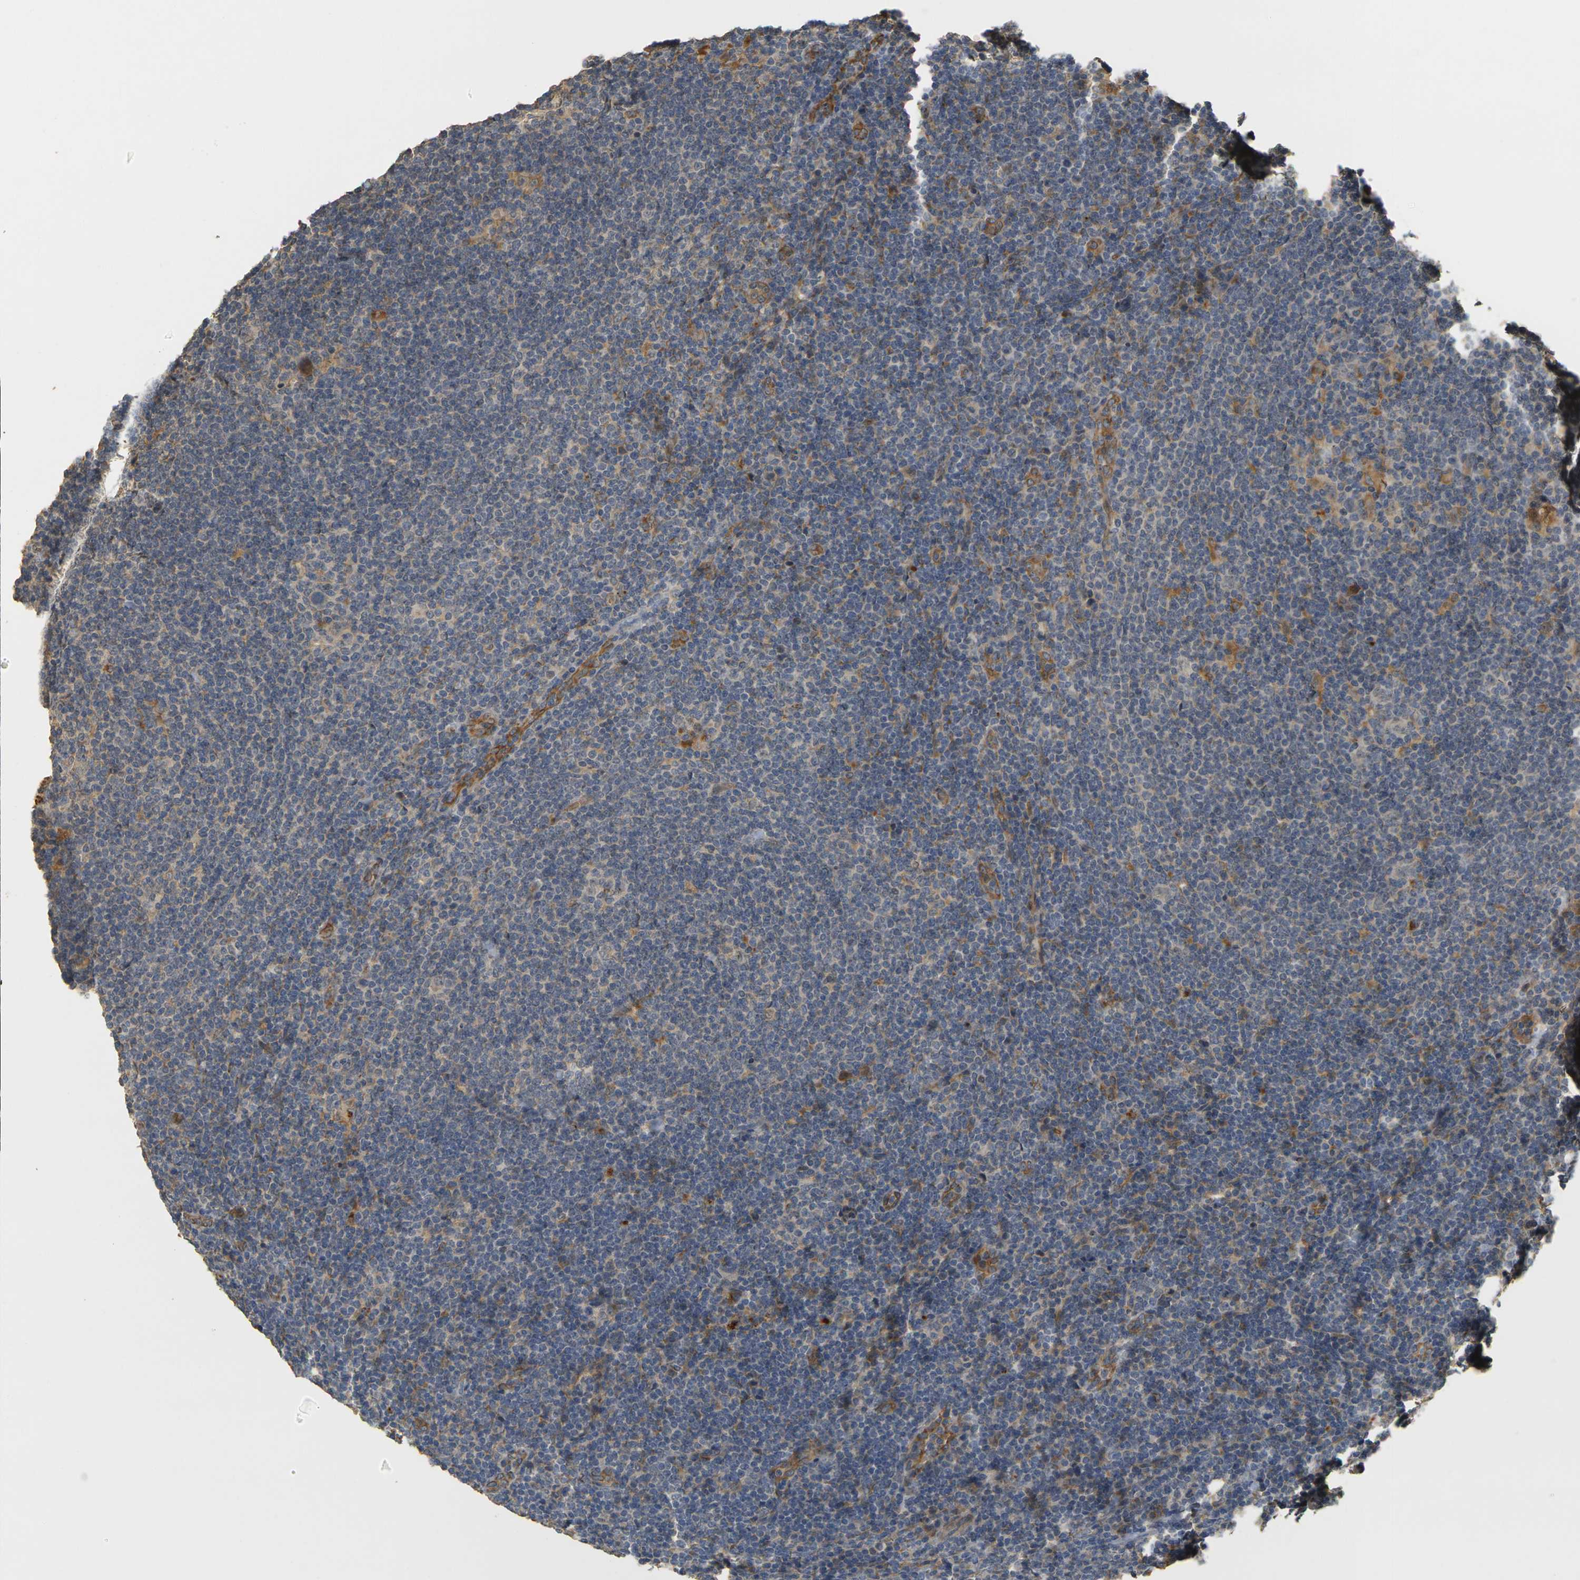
{"staining": {"intensity": "moderate", "quantity": "<25%", "location": "cytoplasmic/membranous"}, "tissue": "lymphoma", "cell_type": "Tumor cells", "image_type": "cancer", "snomed": [{"axis": "morphology", "description": "Hodgkin's disease, NOS"}, {"axis": "topography", "description": "Lymph node"}], "caption": "Protein expression analysis of human Hodgkin's disease reveals moderate cytoplasmic/membranous positivity in about <25% of tumor cells.", "gene": "MEGF9", "patient": {"sex": "female", "age": 57}}